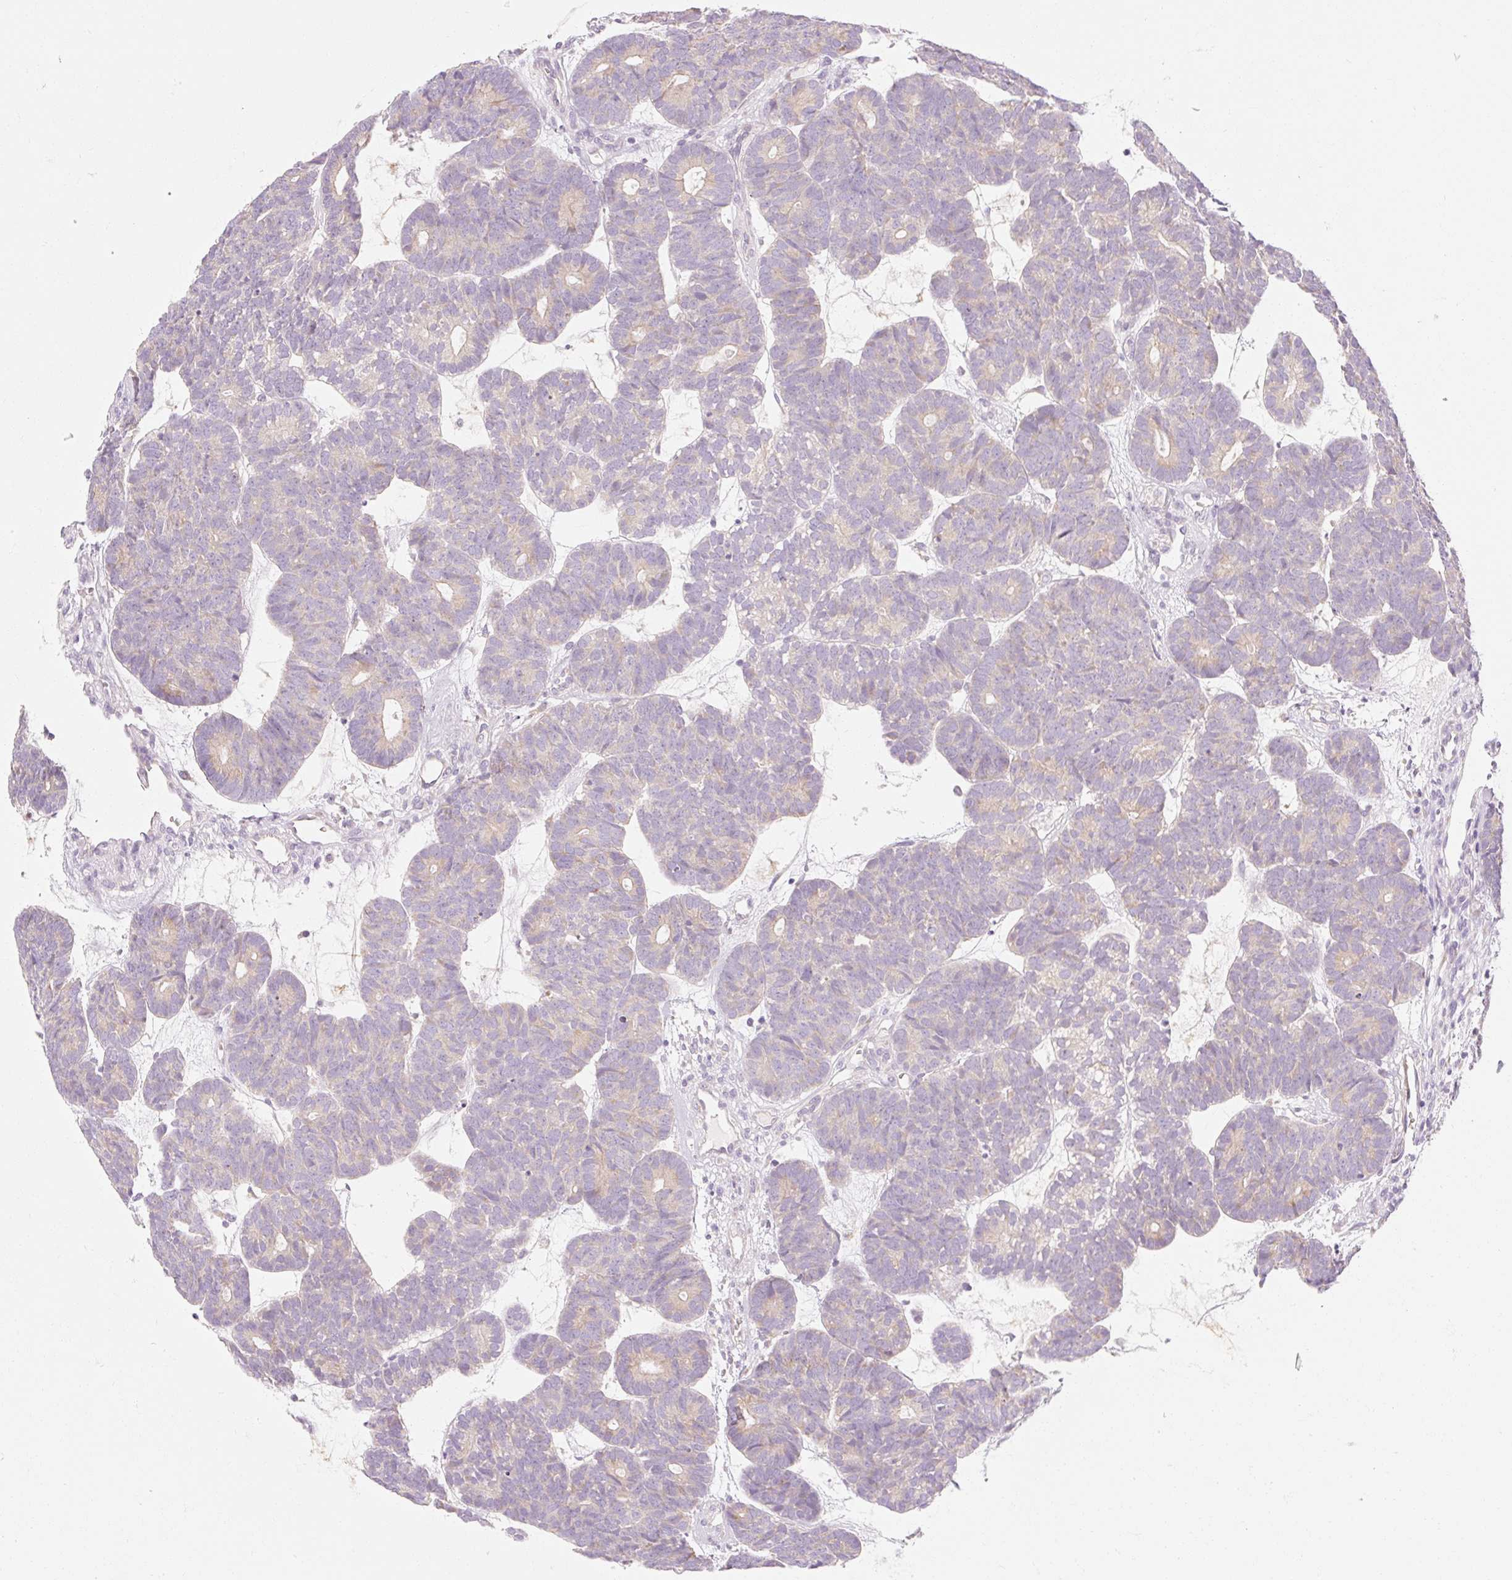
{"staining": {"intensity": "weak", "quantity": "<25%", "location": "cytoplasmic/membranous"}, "tissue": "head and neck cancer", "cell_type": "Tumor cells", "image_type": "cancer", "snomed": [{"axis": "morphology", "description": "Adenocarcinoma, NOS"}, {"axis": "topography", "description": "Head-Neck"}], "caption": "Tumor cells are negative for protein expression in human head and neck cancer (adenocarcinoma).", "gene": "MYO1D", "patient": {"sex": "female", "age": 81}}